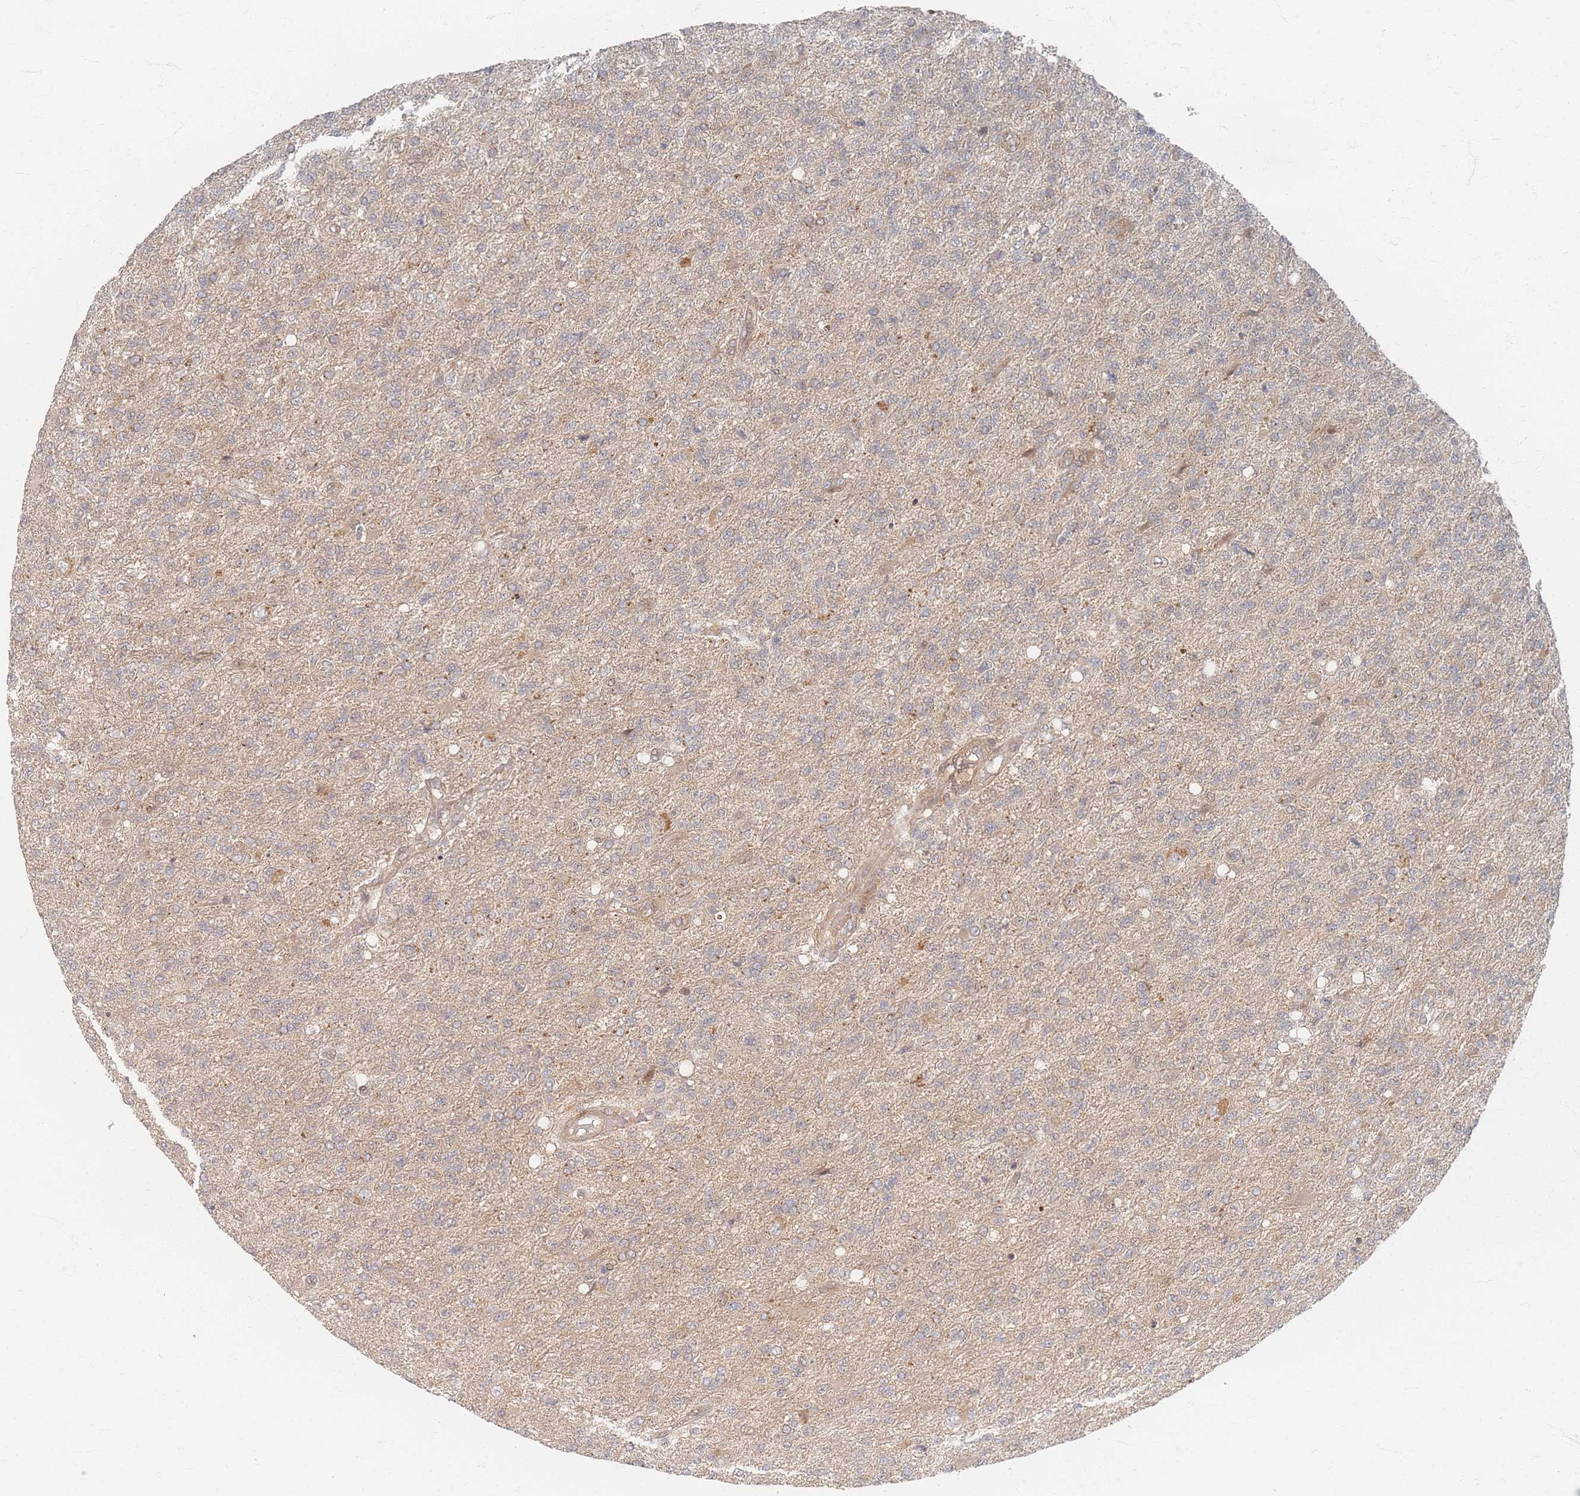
{"staining": {"intensity": "weak", "quantity": "<25%", "location": "cytoplasmic/membranous"}, "tissue": "glioma", "cell_type": "Tumor cells", "image_type": "cancer", "snomed": [{"axis": "morphology", "description": "Glioma, malignant, High grade"}, {"axis": "topography", "description": "Brain"}], "caption": "High power microscopy image of an immunohistochemistry photomicrograph of glioma, revealing no significant positivity in tumor cells. The staining was performed using DAB to visualize the protein expression in brown, while the nuclei were stained in blue with hematoxylin (Magnification: 20x).", "gene": "PSMD9", "patient": {"sex": "male", "age": 56}}